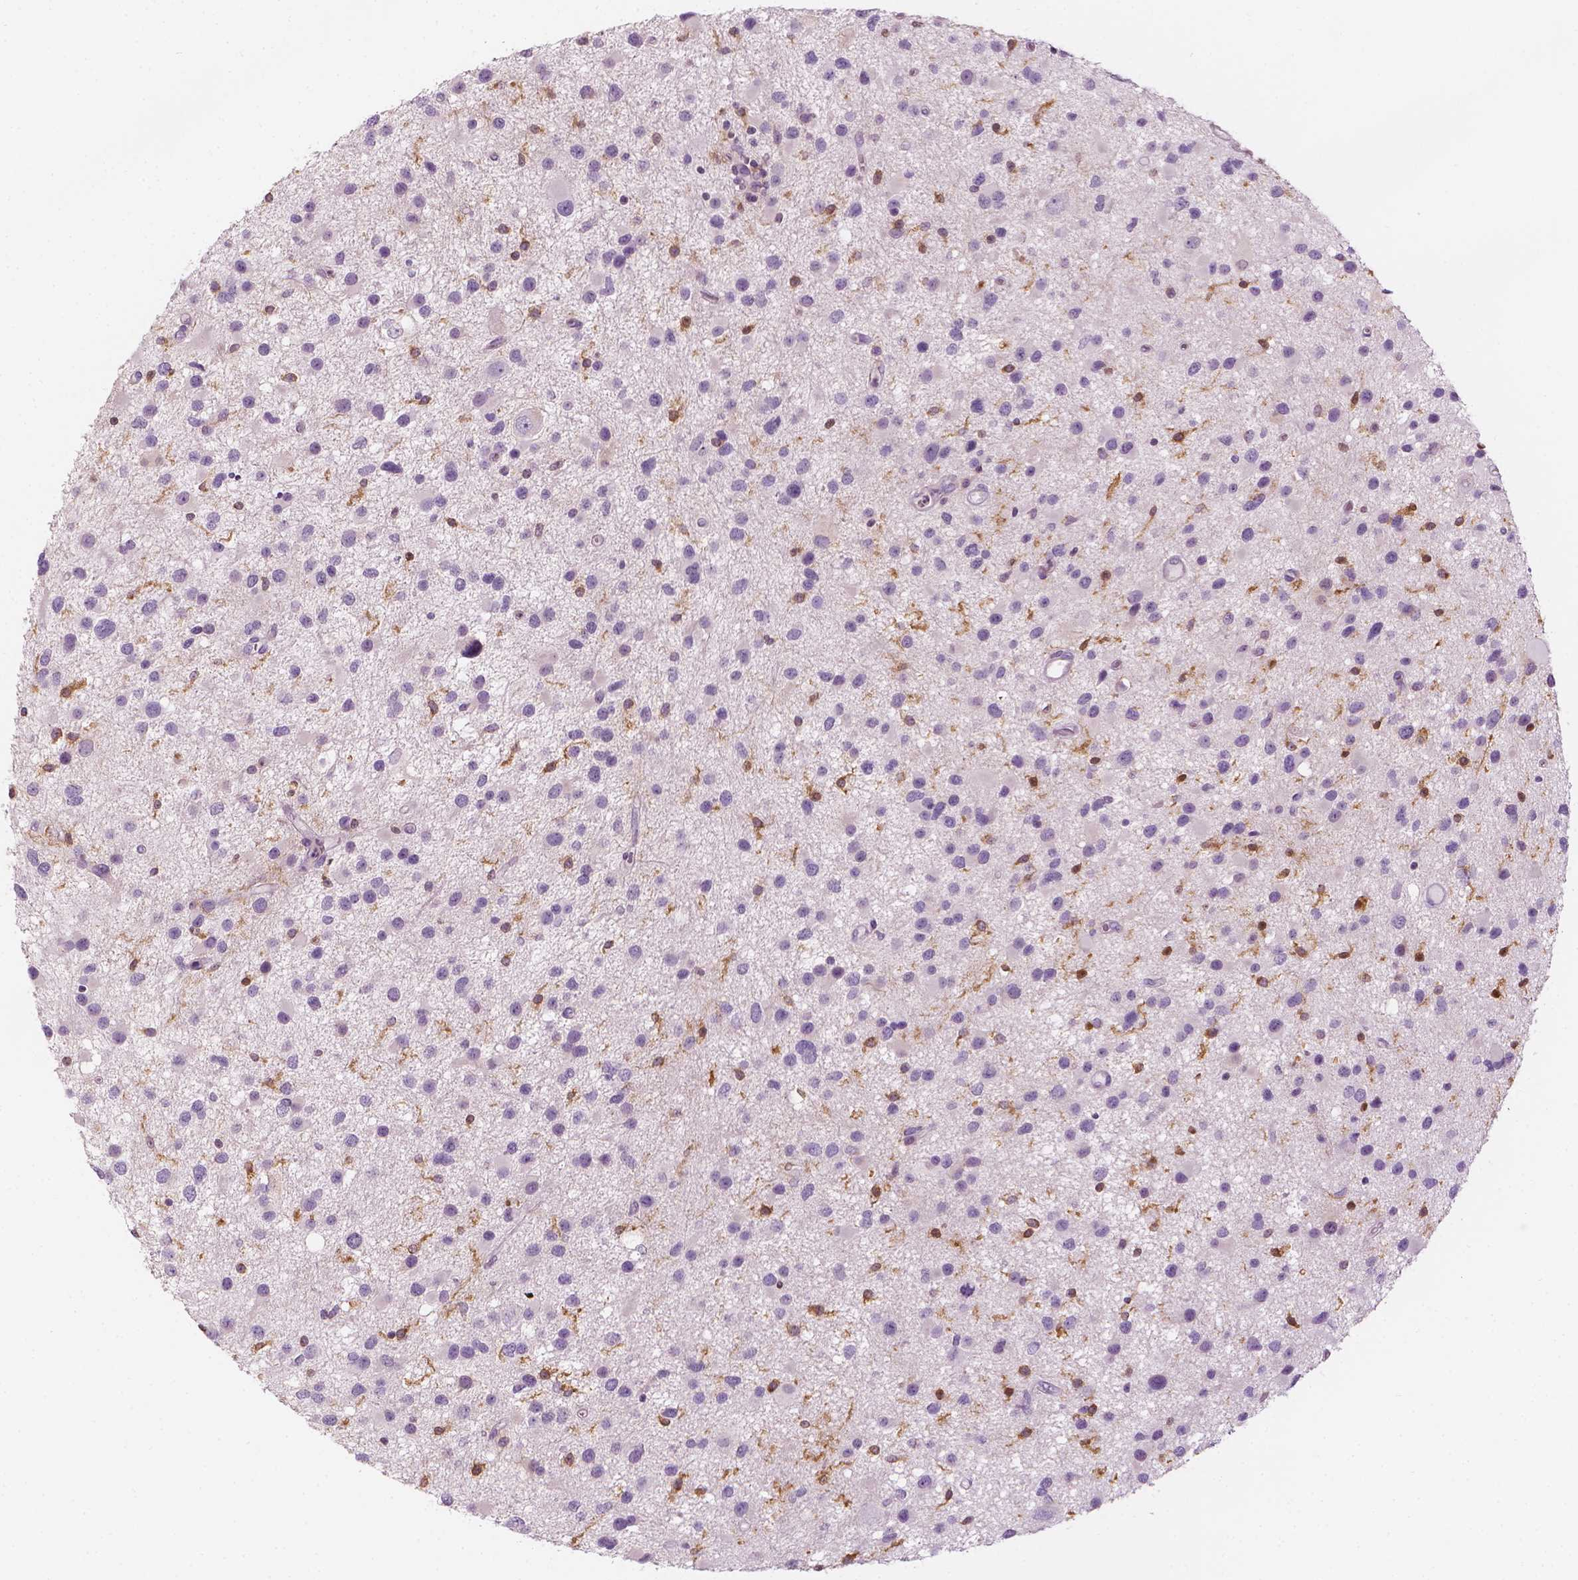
{"staining": {"intensity": "negative", "quantity": "none", "location": "none"}, "tissue": "glioma", "cell_type": "Tumor cells", "image_type": "cancer", "snomed": [{"axis": "morphology", "description": "Glioma, malignant, Low grade"}, {"axis": "topography", "description": "Brain"}], "caption": "High magnification brightfield microscopy of glioma stained with DAB (3,3'-diaminobenzidine) (brown) and counterstained with hematoxylin (blue): tumor cells show no significant staining. (DAB (3,3'-diaminobenzidine) IHC, high magnification).", "gene": "SHMT1", "patient": {"sex": "female", "age": 32}}